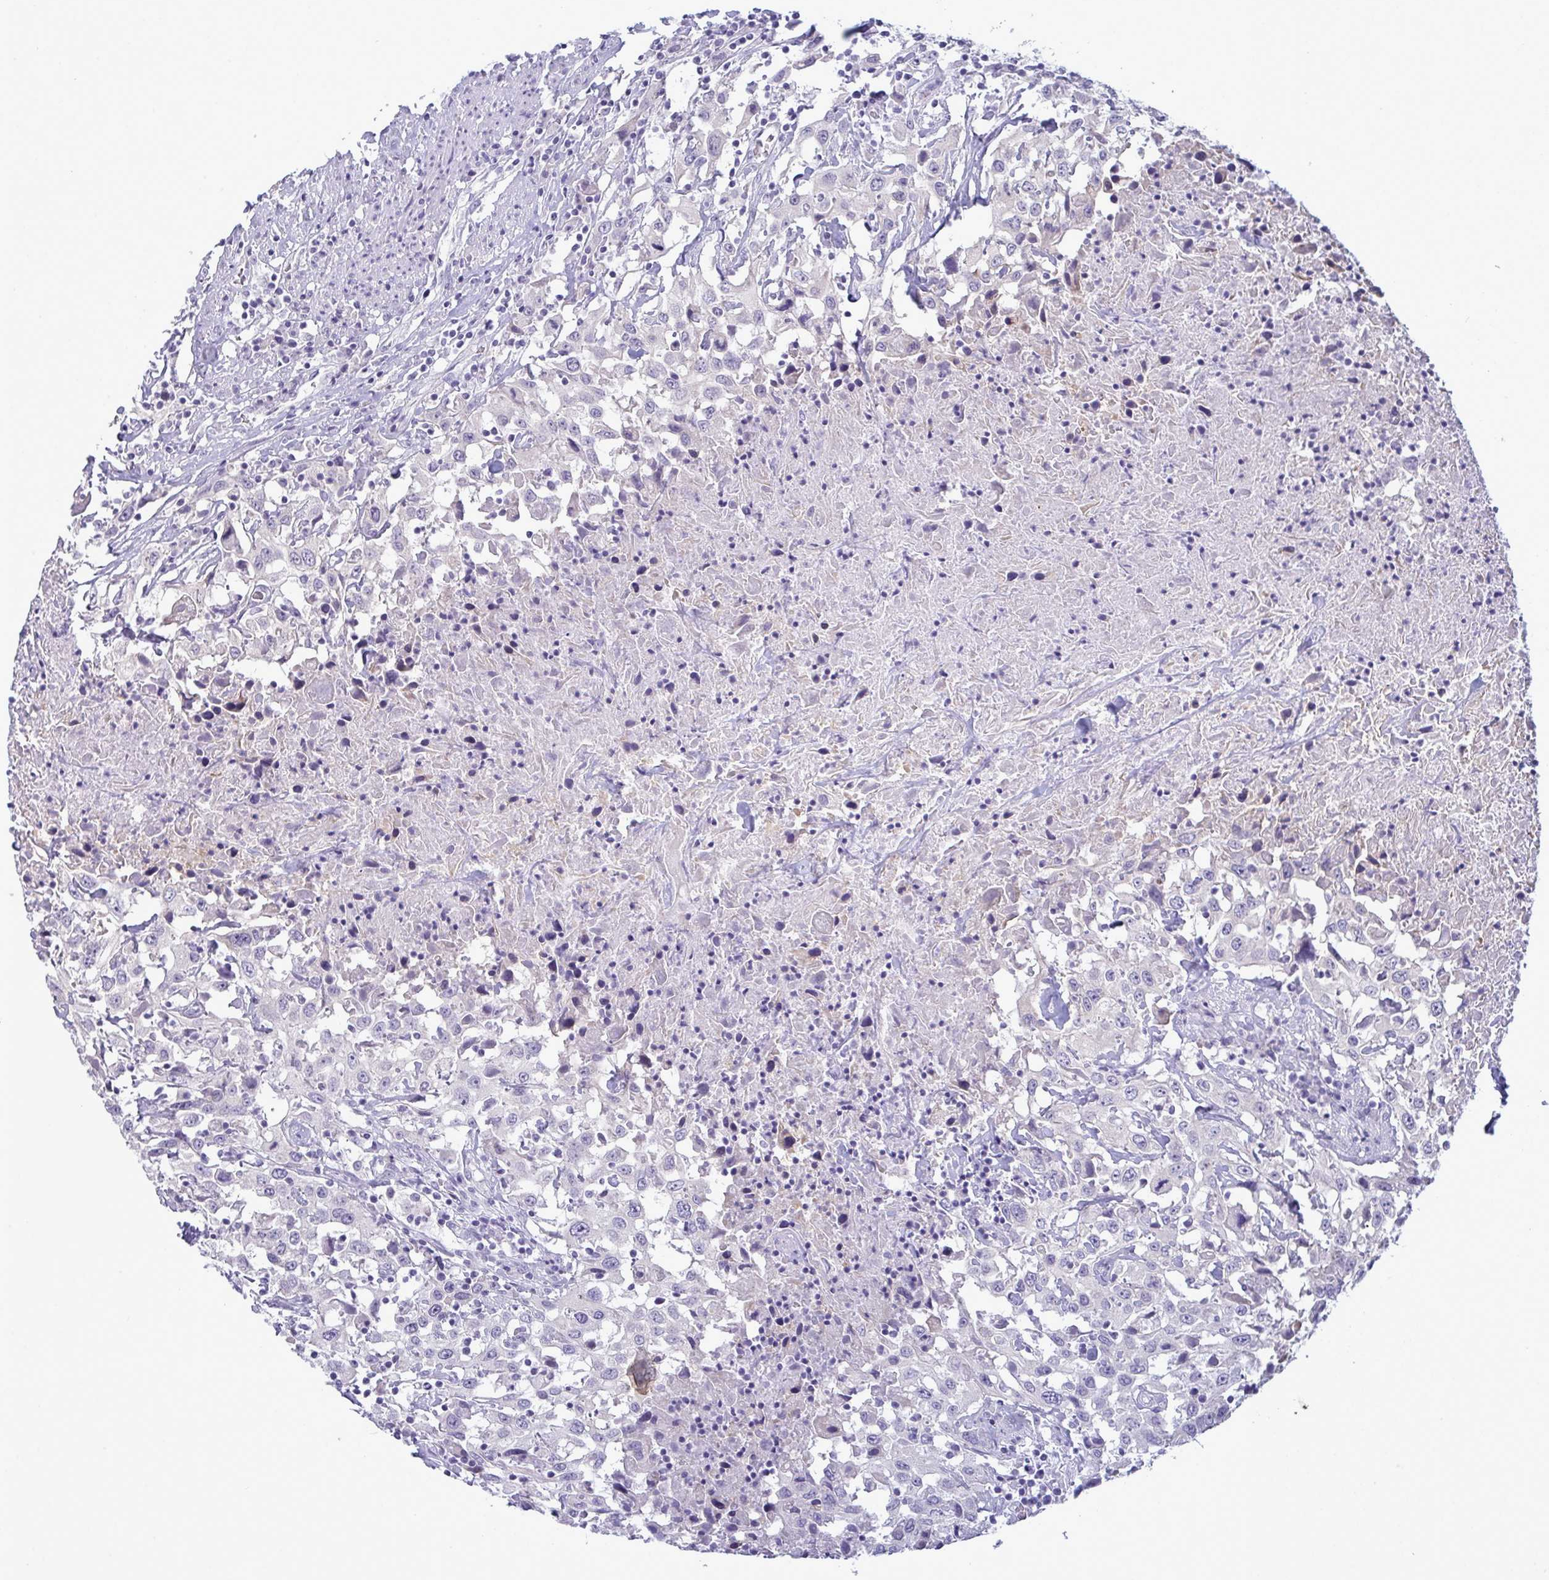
{"staining": {"intensity": "negative", "quantity": "none", "location": "none"}, "tissue": "urothelial cancer", "cell_type": "Tumor cells", "image_type": "cancer", "snomed": [{"axis": "morphology", "description": "Urothelial carcinoma, High grade"}, {"axis": "topography", "description": "Urinary bladder"}], "caption": "Immunohistochemistry (IHC) histopathology image of neoplastic tissue: human urothelial carcinoma (high-grade) stained with DAB (3,3'-diaminobenzidine) reveals no significant protein expression in tumor cells.", "gene": "TENT5D", "patient": {"sex": "male", "age": 61}}